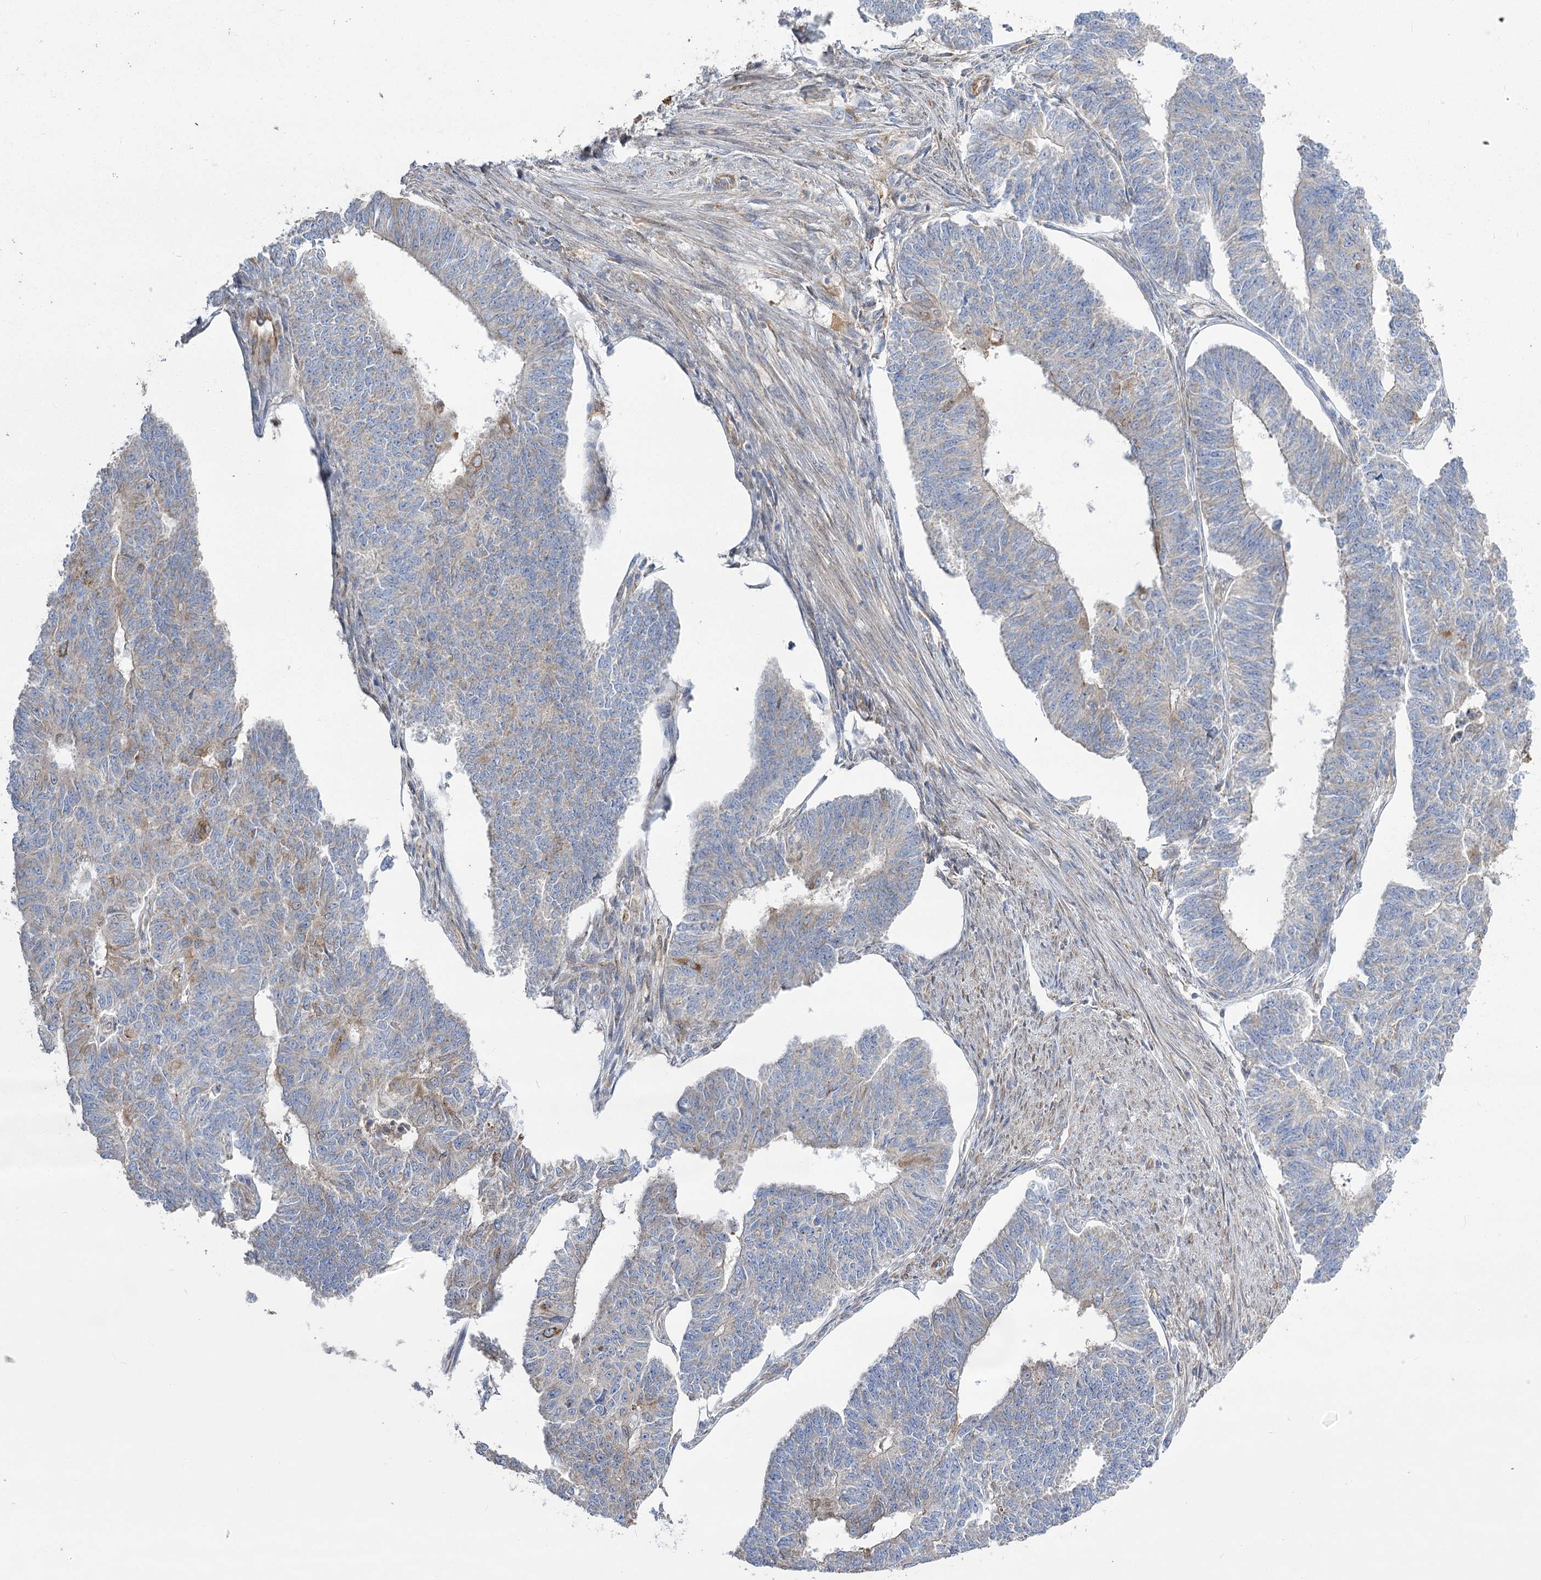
{"staining": {"intensity": "negative", "quantity": "none", "location": "none"}, "tissue": "endometrial cancer", "cell_type": "Tumor cells", "image_type": "cancer", "snomed": [{"axis": "morphology", "description": "Adenocarcinoma, NOS"}, {"axis": "topography", "description": "Endometrium"}], "caption": "Immunohistochemistry (IHC) histopathology image of neoplastic tissue: human endometrial cancer stained with DAB exhibits no significant protein staining in tumor cells. (Immunohistochemistry (IHC), brightfield microscopy, high magnification).", "gene": "RMDN2", "patient": {"sex": "female", "age": 32}}